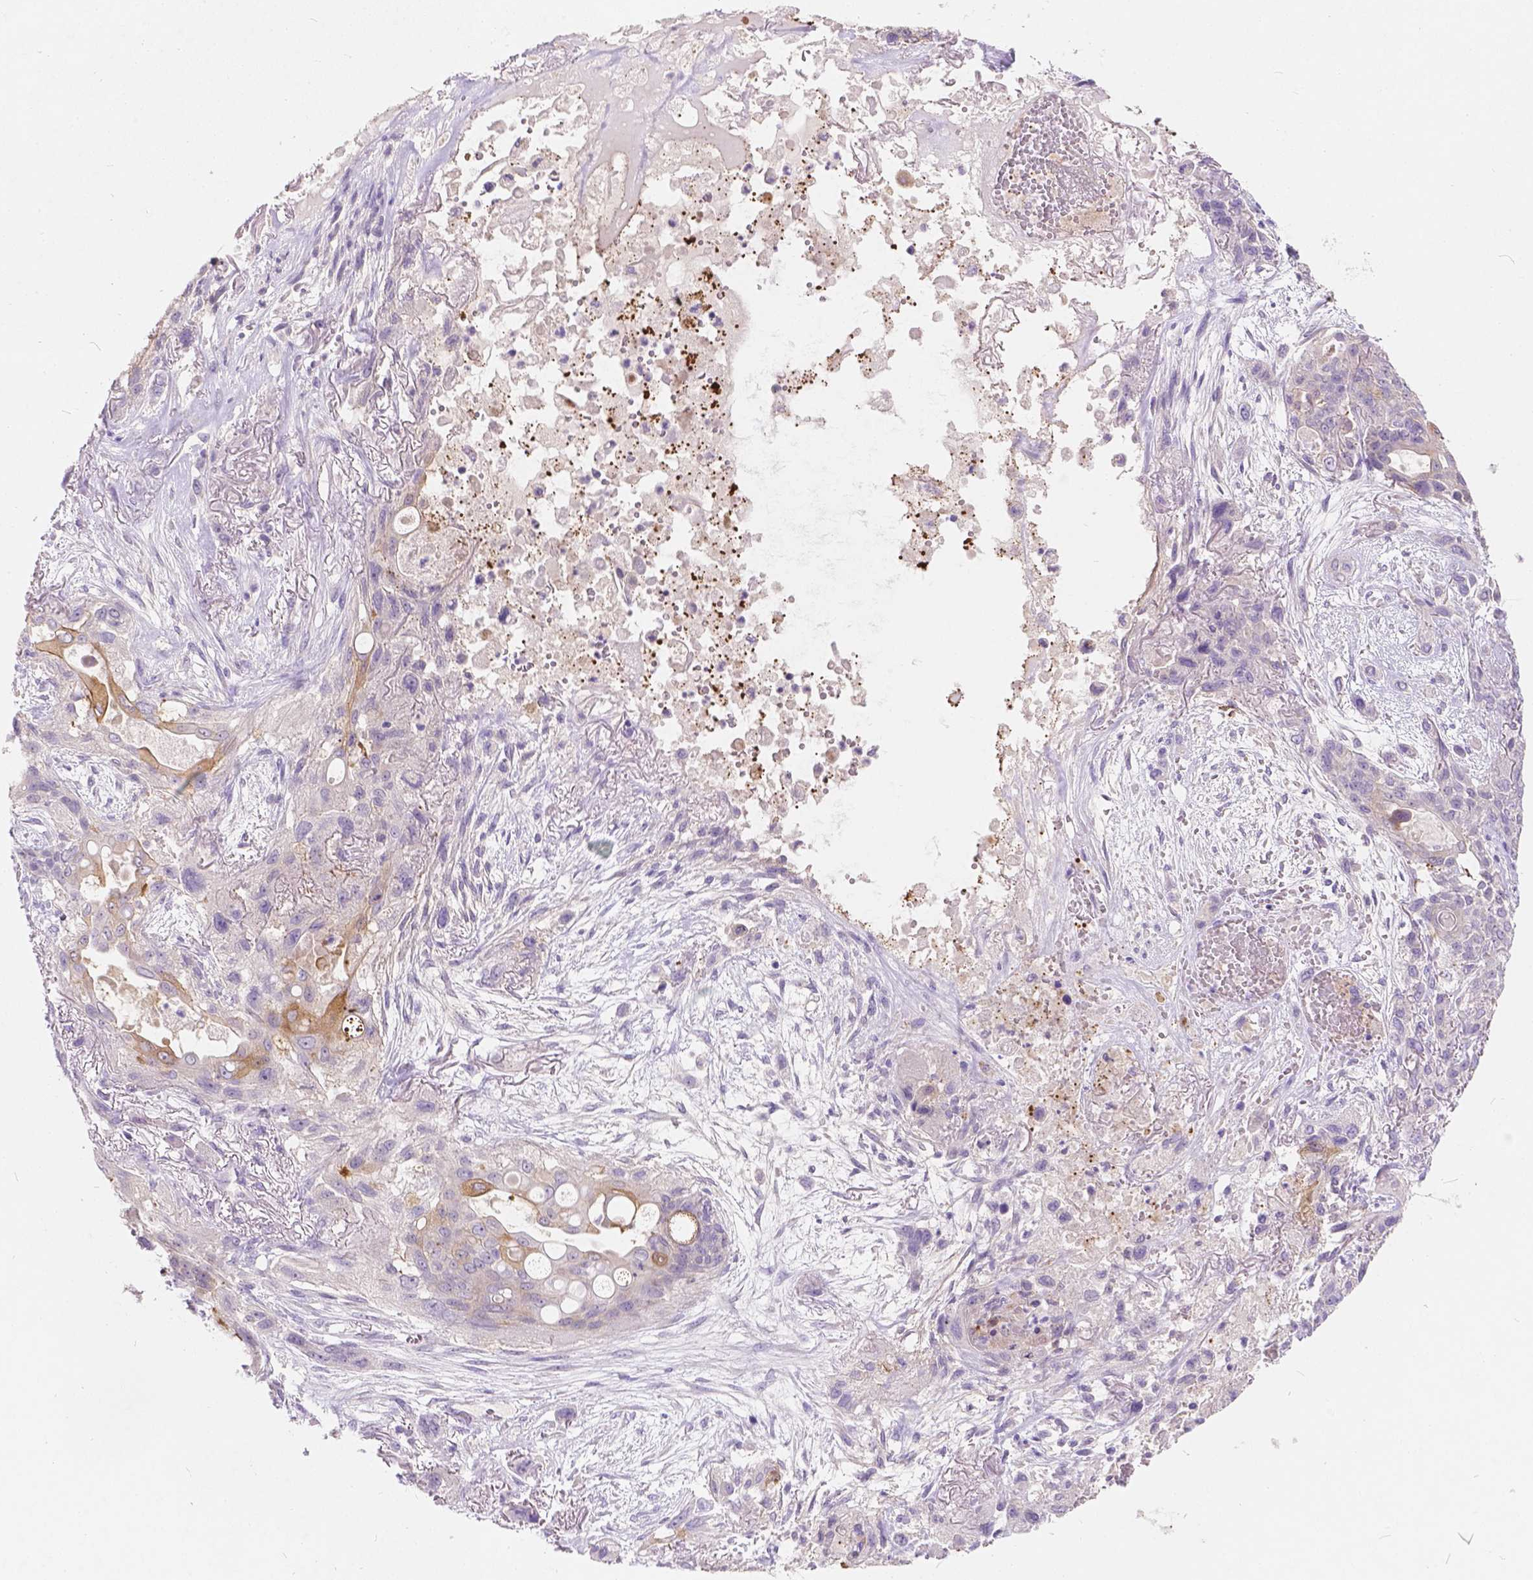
{"staining": {"intensity": "moderate", "quantity": "<25%", "location": "cytoplasmic/membranous"}, "tissue": "lung cancer", "cell_type": "Tumor cells", "image_type": "cancer", "snomed": [{"axis": "morphology", "description": "Squamous cell carcinoma, NOS"}, {"axis": "topography", "description": "Lung"}], "caption": "Immunohistochemical staining of lung squamous cell carcinoma displays moderate cytoplasmic/membranous protein positivity in about <25% of tumor cells.", "gene": "PEX11G", "patient": {"sex": "female", "age": 70}}